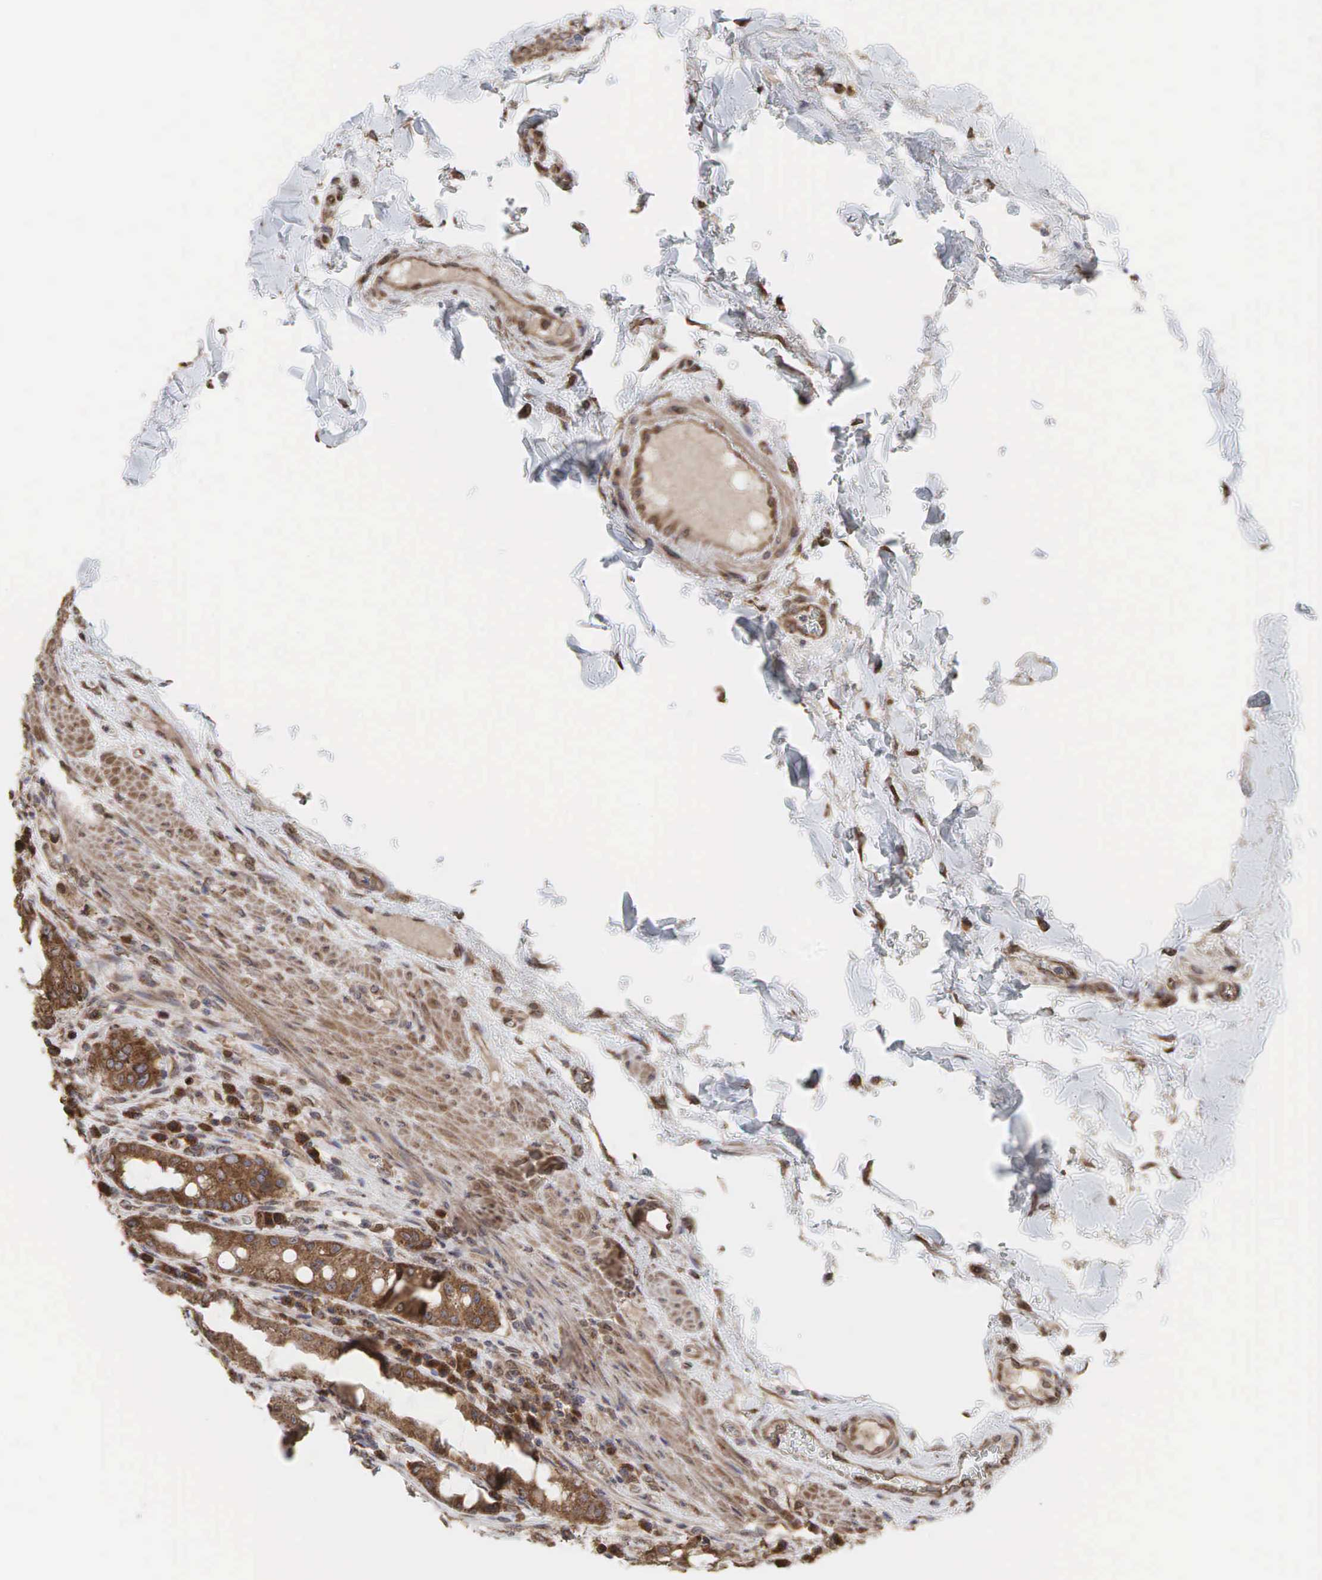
{"staining": {"intensity": "strong", "quantity": ">75%", "location": "cytoplasmic/membranous"}, "tissue": "rectum", "cell_type": "Glandular cells", "image_type": "normal", "snomed": [{"axis": "morphology", "description": "Normal tissue, NOS"}, {"axis": "topography", "description": "Rectum"}], "caption": "The immunohistochemical stain highlights strong cytoplasmic/membranous expression in glandular cells of normal rectum. (DAB (3,3'-diaminobenzidine) IHC with brightfield microscopy, high magnification).", "gene": "PABPC5", "patient": {"sex": "female", "age": 60}}